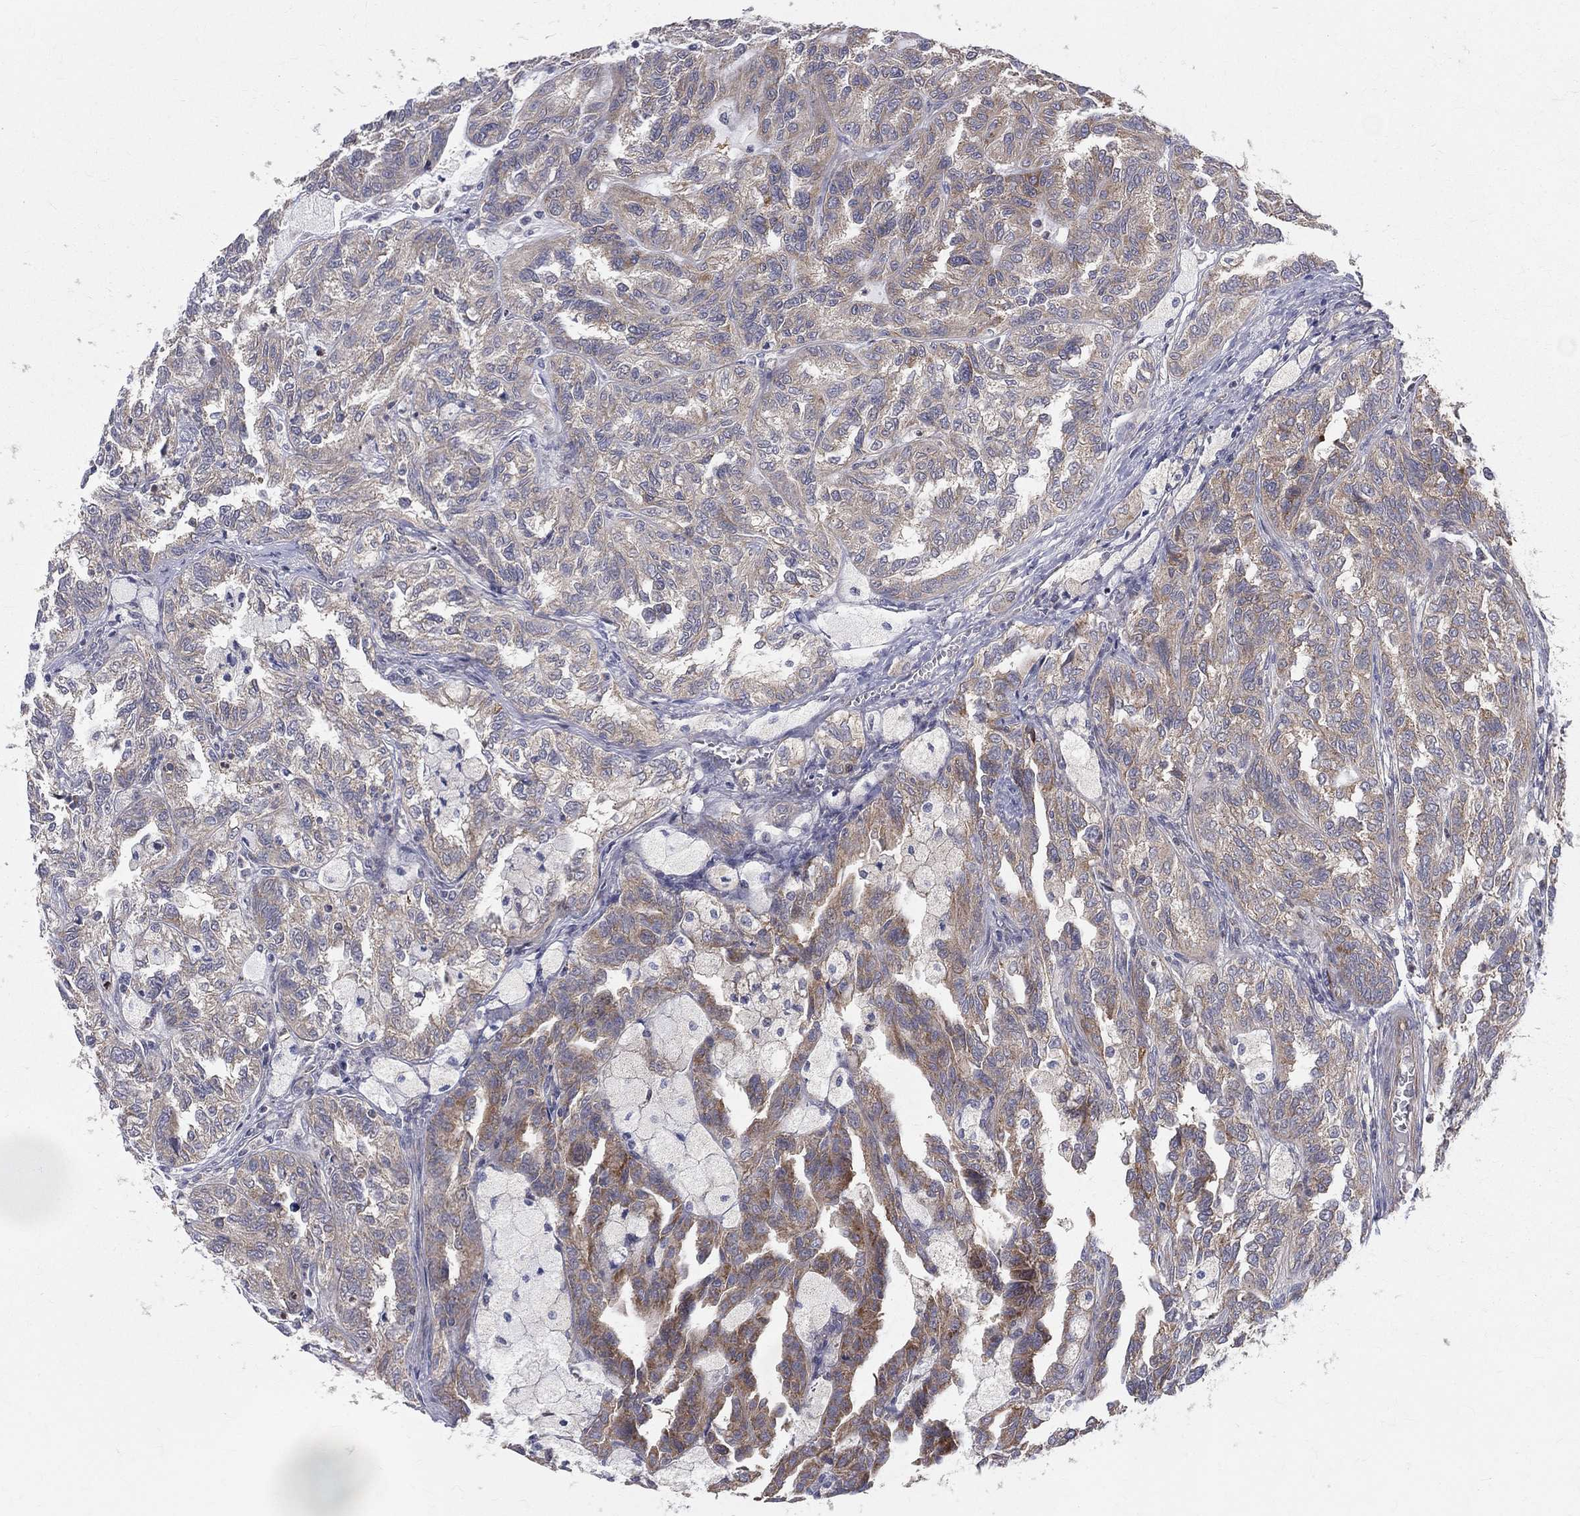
{"staining": {"intensity": "moderate", "quantity": "25%-75%", "location": "cytoplasmic/membranous"}, "tissue": "renal cancer", "cell_type": "Tumor cells", "image_type": "cancer", "snomed": [{"axis": "morphology", "description": "Adenocarcinoma, NOS"}, {"axis": "topography", "description": "Kidney"}], "caption": "Protein staining of renal adenocarcinoma tissue displays moderate cytoplasmic/membranous positivity in approximately 25%-75% of tumor cells.", "gene": "POMZP3", "patient": {"sex": "male", "age": 79}}